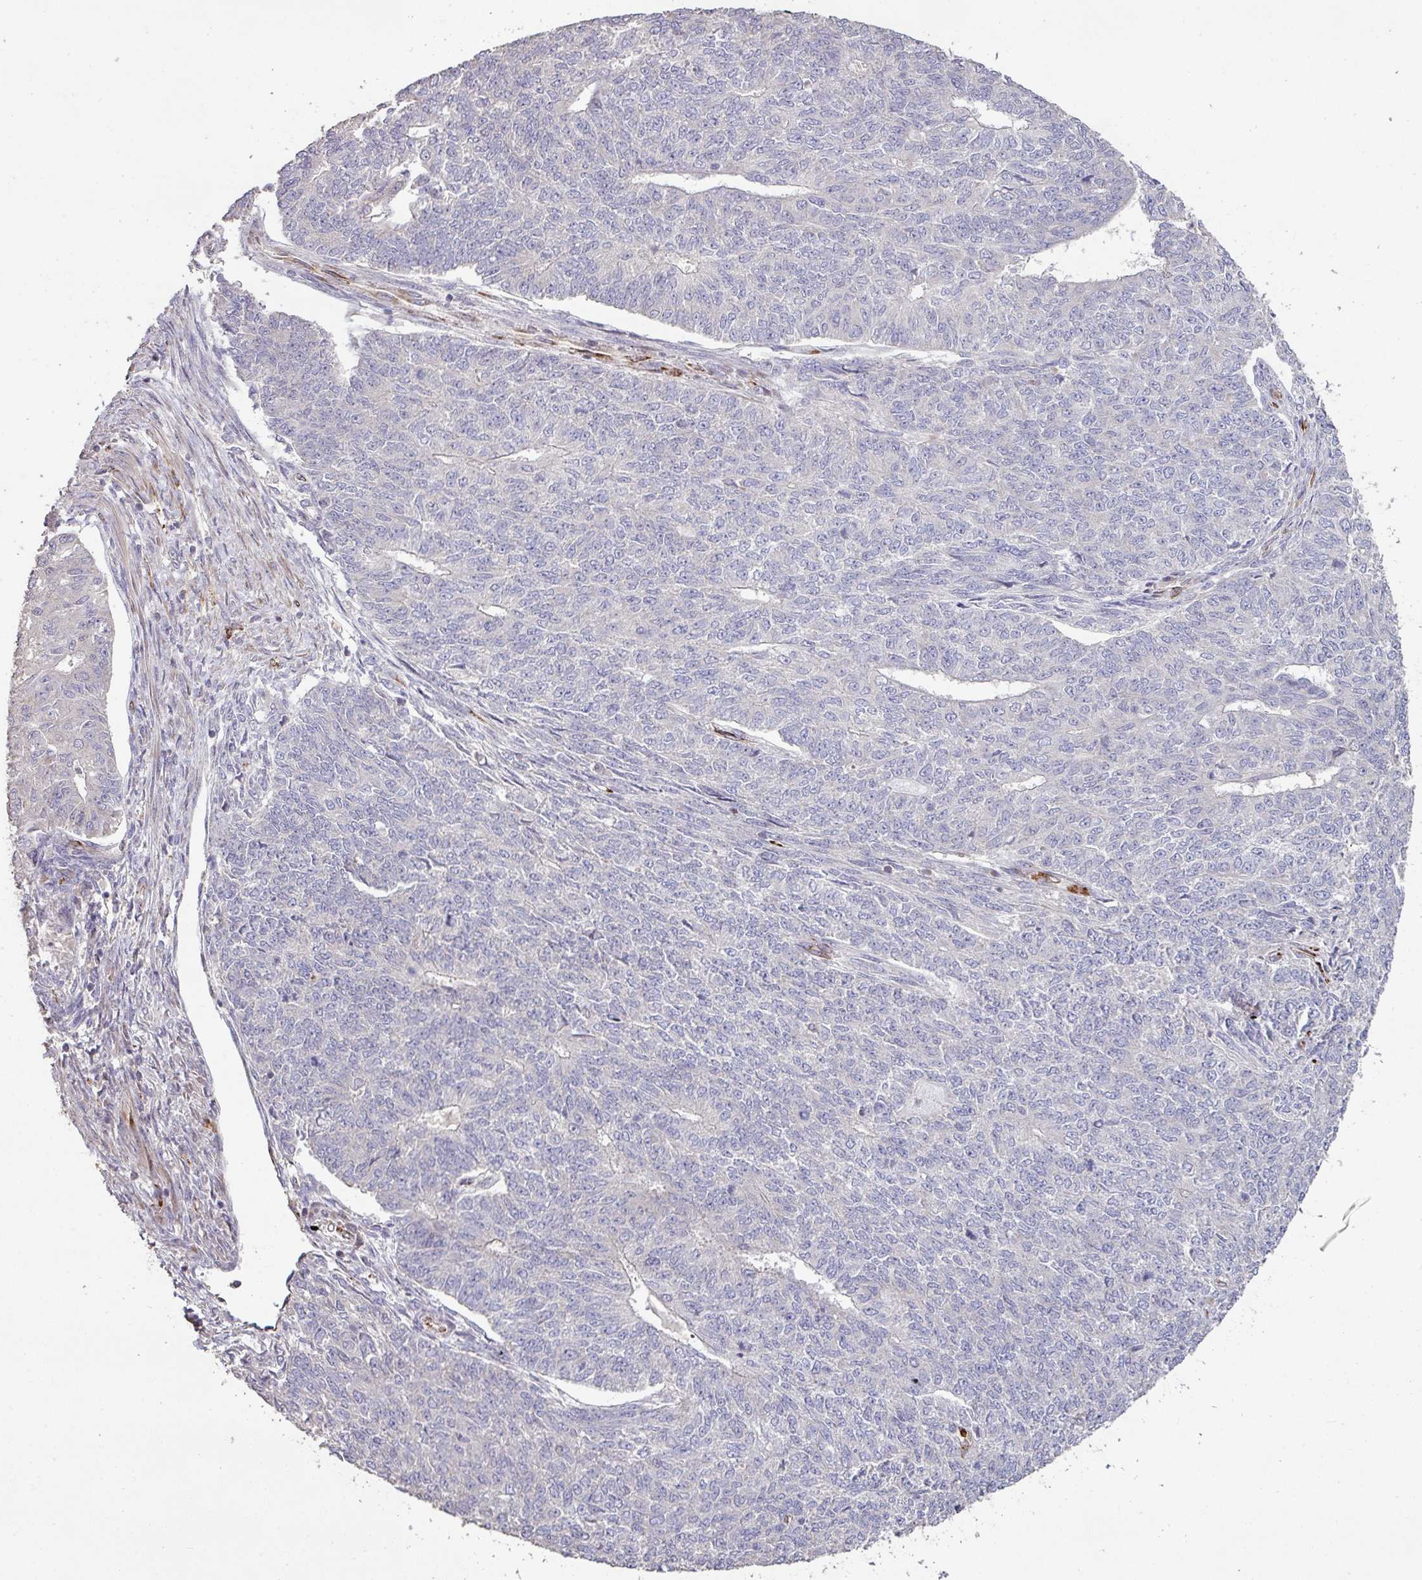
{"staining": {"intensity": "negative", "quantity": "none", "location": "none"}, "tissue": "endometrial cancer", "cell_type": "Tumor cells", "image_type": "cancer", "snomed": [{"axis": "morphology", "description": "Adenocarcinoma, NOS"}, {"axis": "topography", "description": "Endometrium"}], "caption": "This is a image of immunohistochemistry staining of endometrial cancer (adenocarcinoma), which shows no positivity in tumor cells. The staining was performed using DAB to visualize the protein expression in brown, while the nuclei were stained in blue with hematoxylin (Magnification: 20x).", "gene": "RPL23A", "patient": {"sex": "female", "age": 32}}